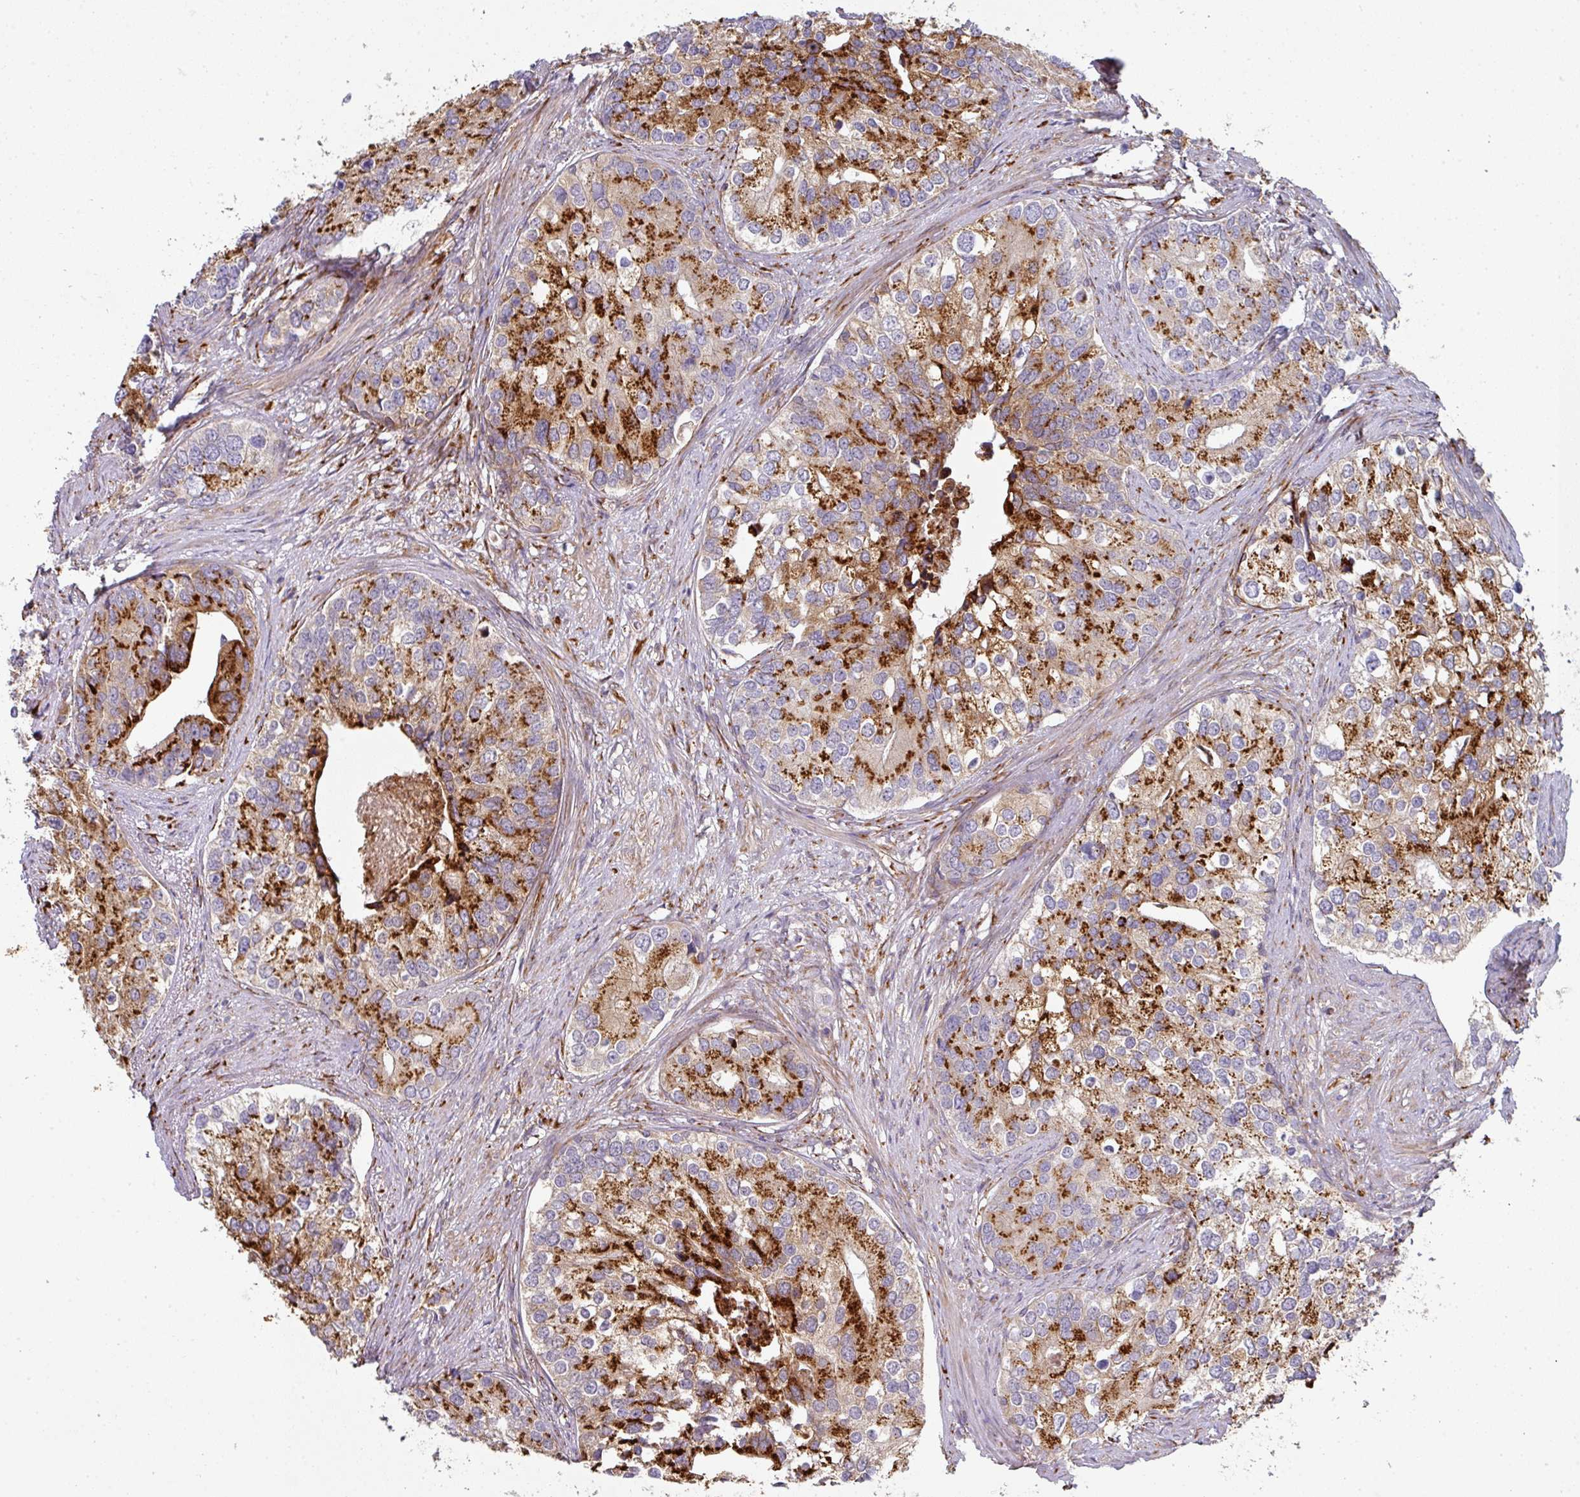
{"staining": {"intensity": "strong", "quantity": "25%-75%", "location": "cytoplasmic/membranous"}, "tissue": "prostate cancer", "cell_type": "Tumor cells", "image_type": "cancer", "snomed": [{"axis": "morphology", "description": "Adenocarcinoma, High grade"}, {"axis": "topography", "description": "Prostate"}], "caption": "Prostate cancer (adenocarcinoma (high-grade)) stained with a protein marker shows strong staining in tumor cells.", "gene": "ZNF268", "patient": {"sex": "male", "age": 62}}